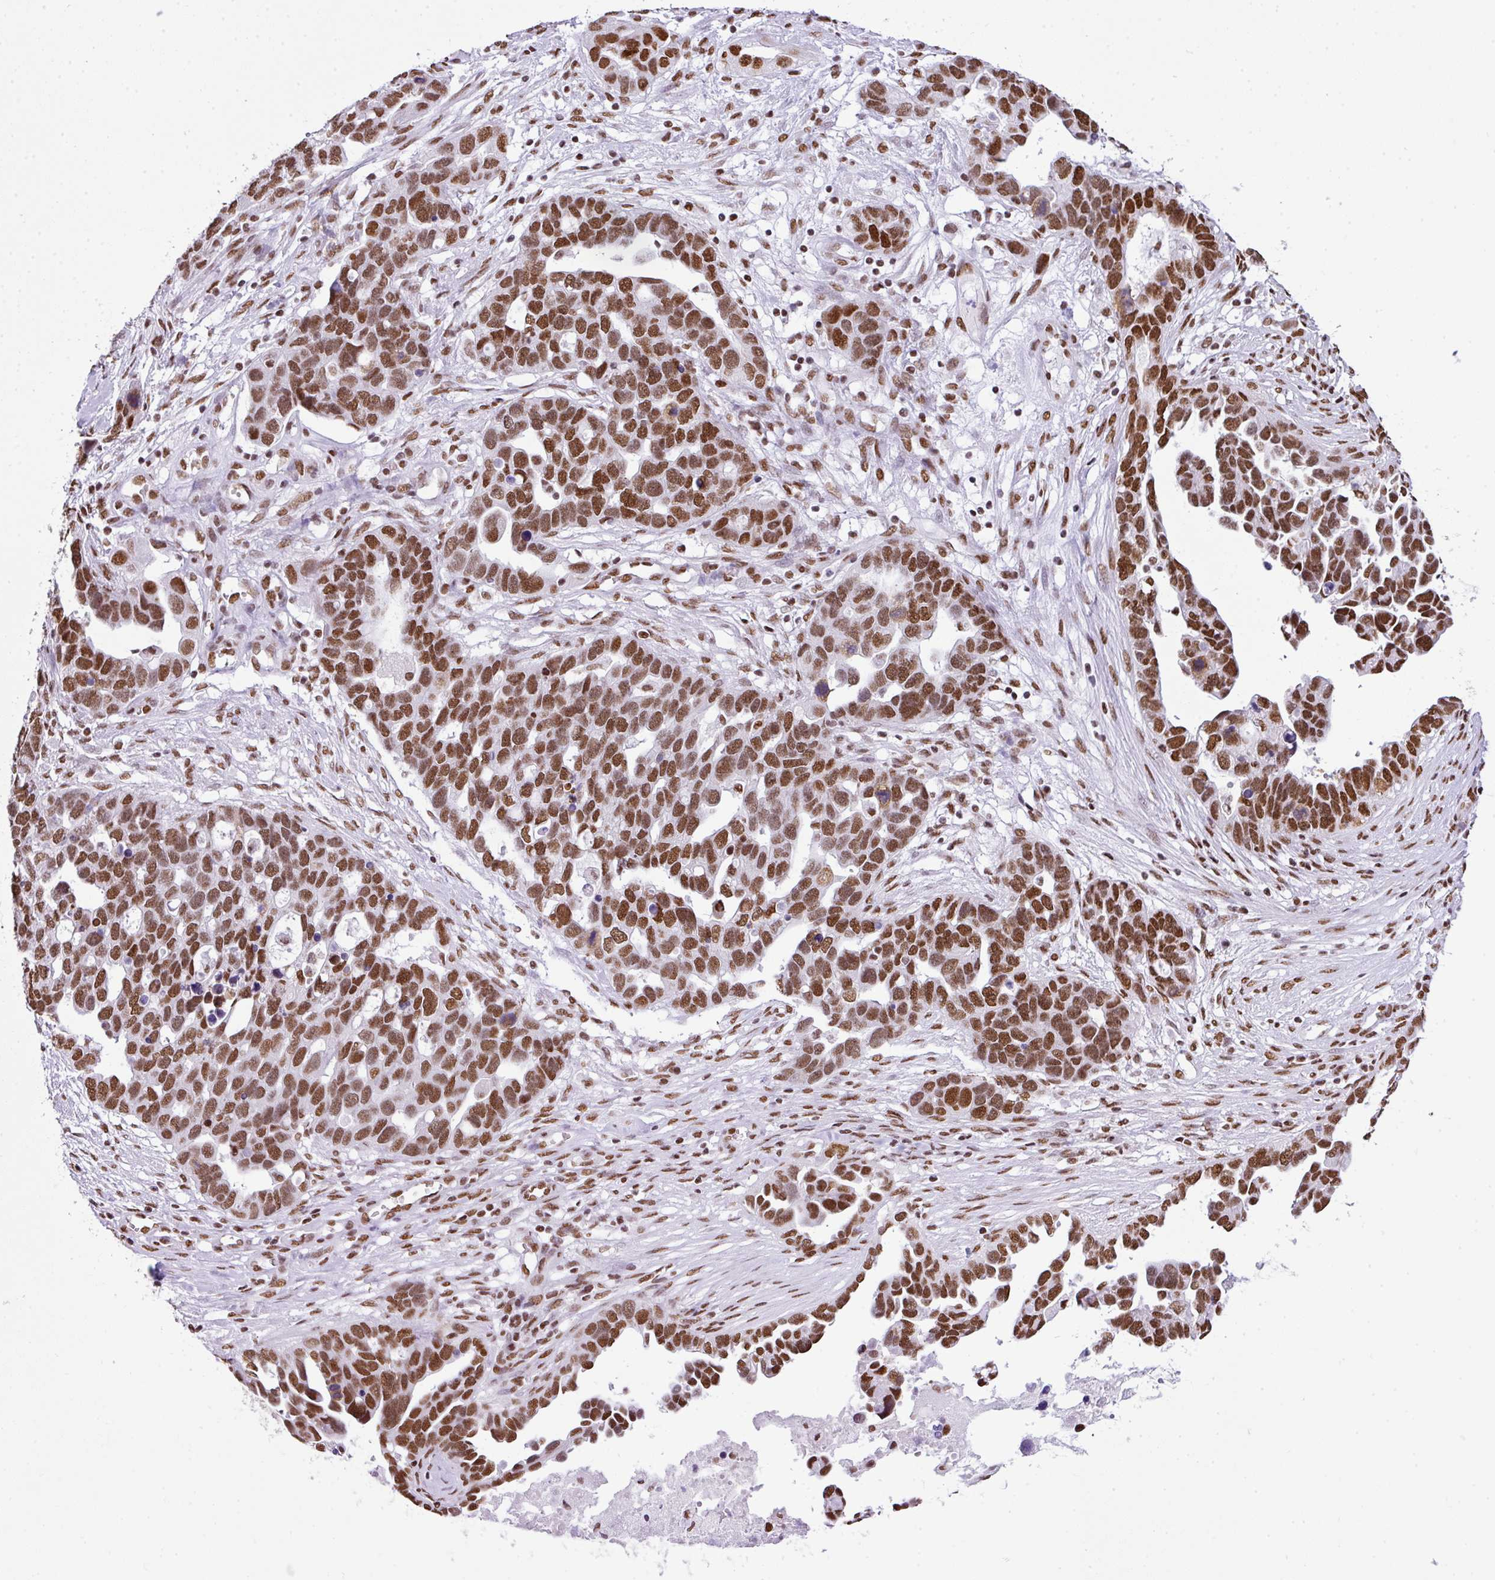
{"staining": {"intensity": "moderate", "quantity": ">75%", "location": "nuclear"}, "tissue": "ovarian cancer", "cell_type": "Tumor cells", "image_type": "cancer", "snomed": [{"axis": "morphology", "description": "Cystadenocarcinoma, serous, NOS"}, {"axis": "topography", "description": "Ovary"}], "caption": "Protein staining displays moderate nuclear staining in approximately >75% of tumor cells in ovarian cancer.", "gene": "RARG", "patient": {"sex": "female", "age": 54}}